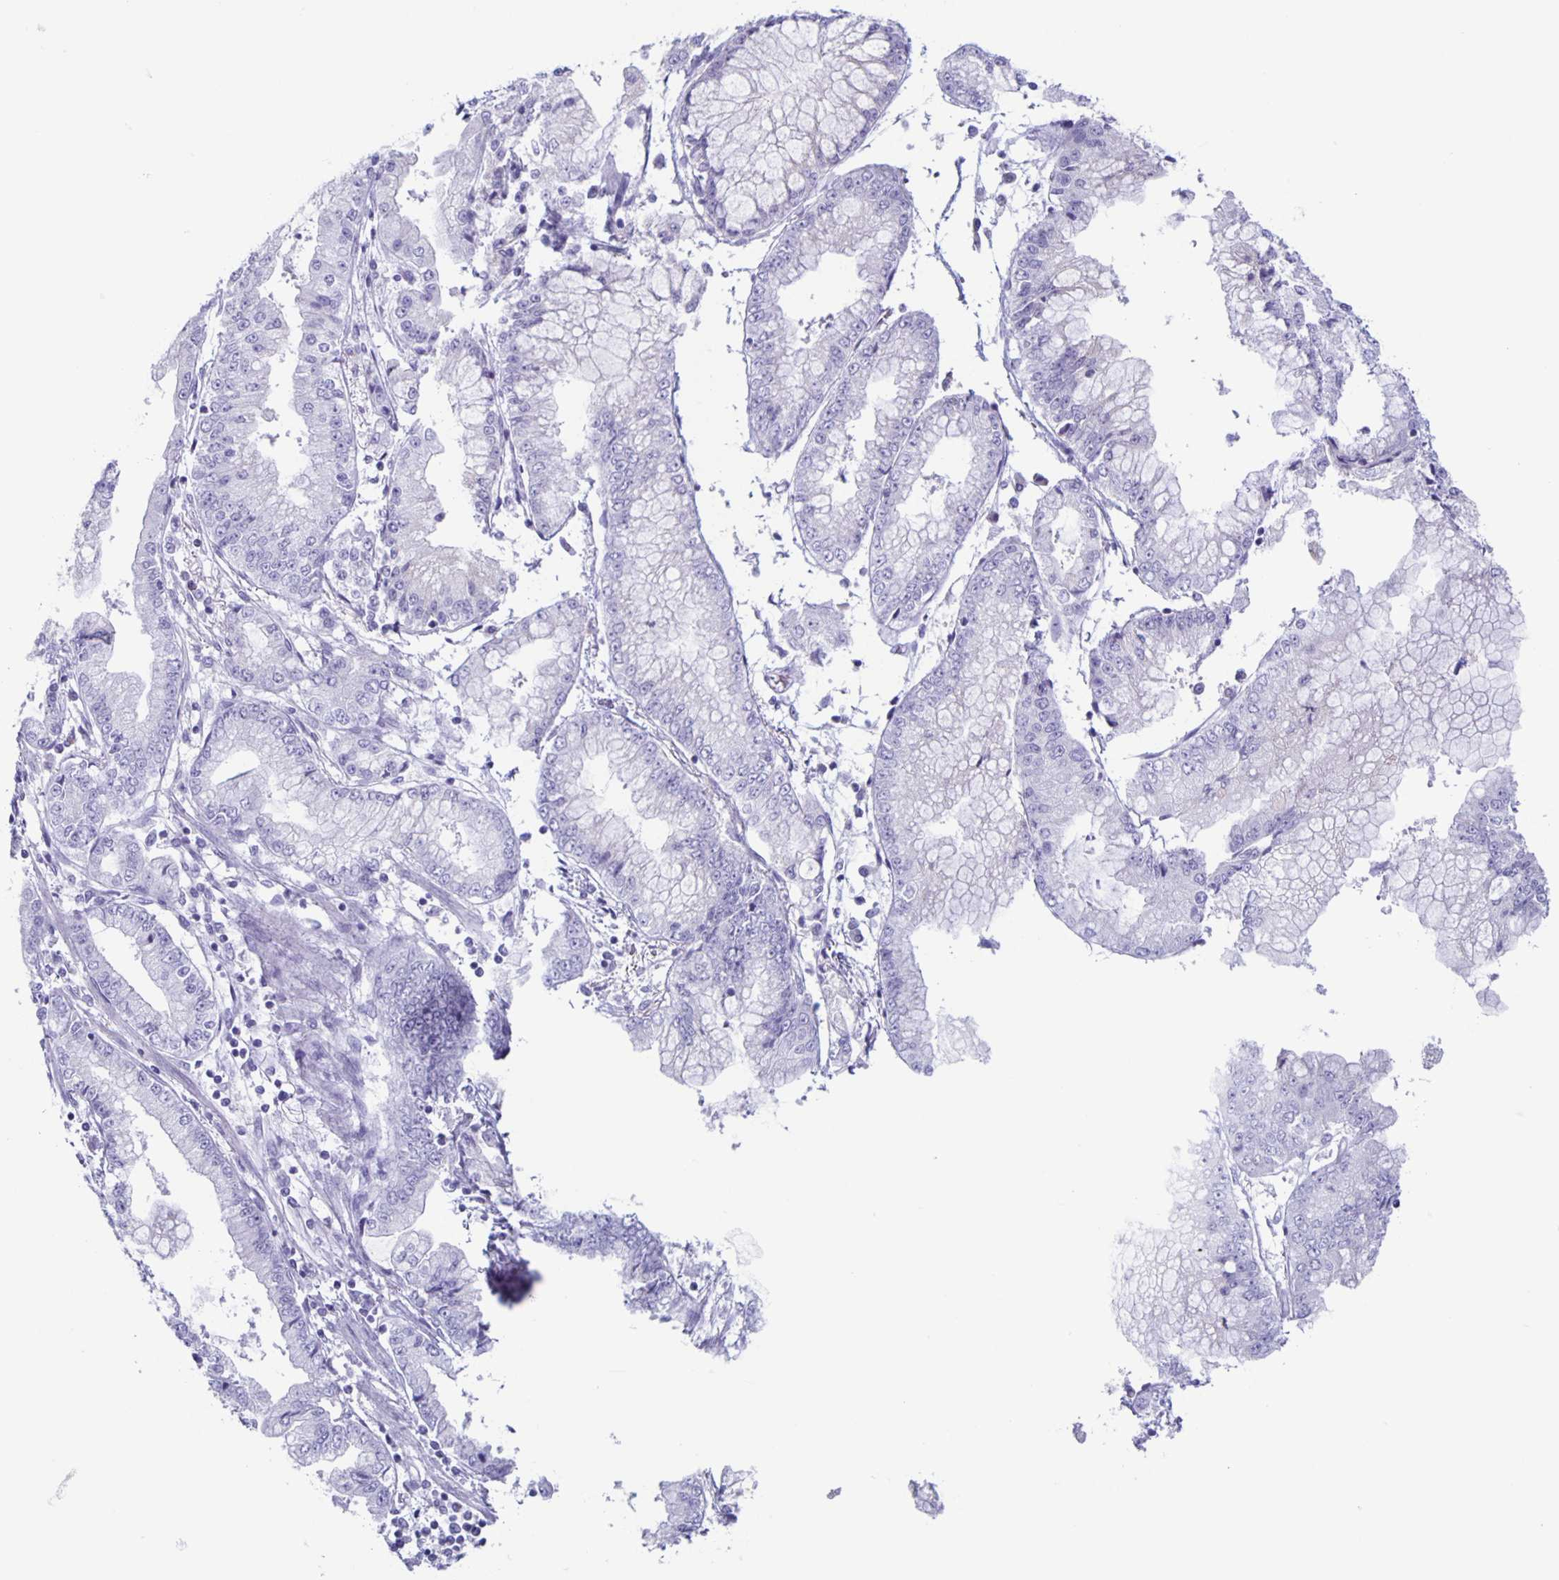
{"staining": {"intensity": "negative", "quantity": "none", "location": "none"}, "tissue": "stomach cancer", "cell_type": "Tumor cells", "image_type": "cancer", "snomed": [{"axis": "morphology", "description": "Adenocarcinoma, NOS"}, {"axis": "topography", "description": "Stomach, upper"}], "caption": "Stomach adenocarcinoma was stained to show a protein in brown. There is no significant staining in tumor cells. (Brightfield microscopy of DAB (3,3'-diaminobenzidine) immunohistochemistry (IHC) at high magnification).", "gene": "CT45A5", "patient": {"sex": "female", "age": 74}}